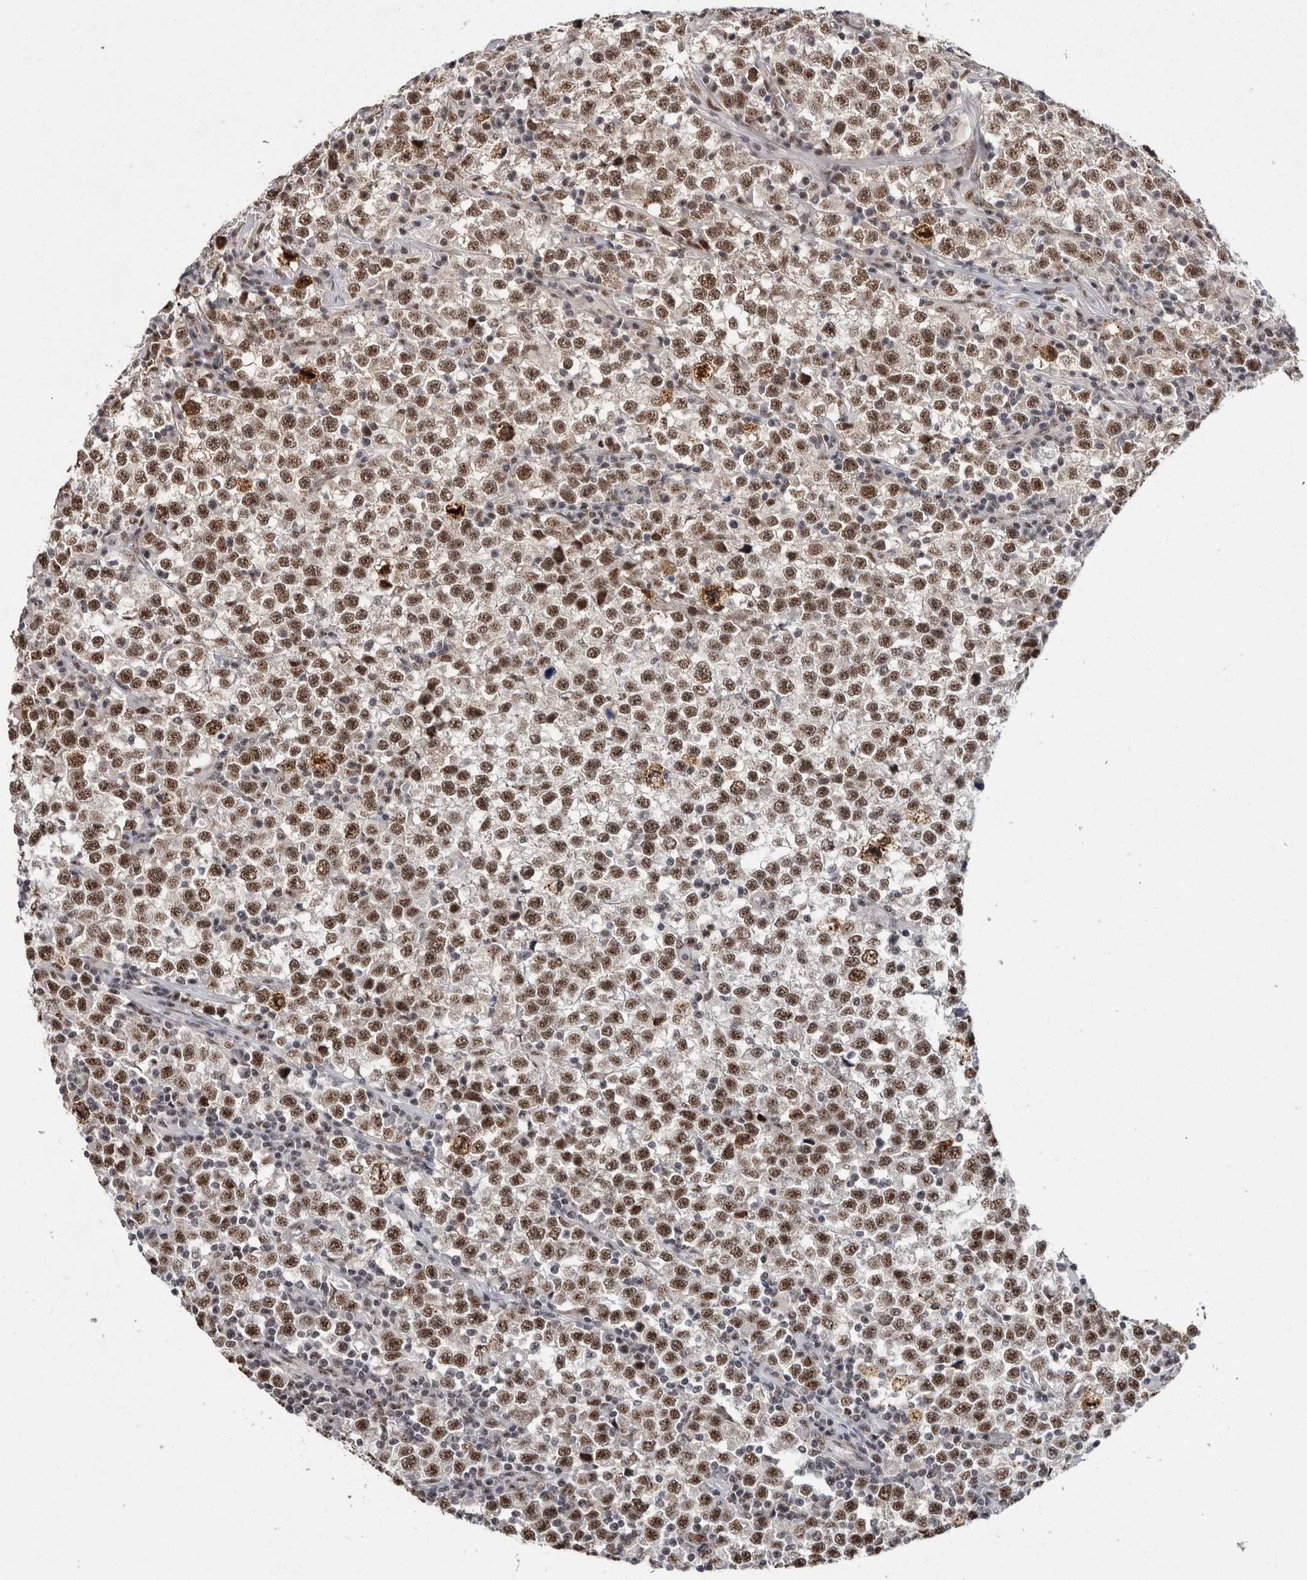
{"staining": {"intensity": "moderate", "quantity": ">75%", "location": "nuclear"}, "tissue": "testis cancer", "cell_type": "Tumor cells", "image_type": "cancer", "snomed": [{"axis": "morphology", "description": "Seminoma, NOS"}, {"axis": "topography", "description": "Testis"}], "caption": "Immunohistochemistry micrograph of neoplastic tissue: human testis cancer (seminoma) stained using immunohistochemistry (IHC) displays medium levels of moderate protein expression localized specifically in the nuclear of tumor cells, appearing as a nuclear brown color.", "gene": "MKNK1", "patient": {"sex": "male", "age": 43}}